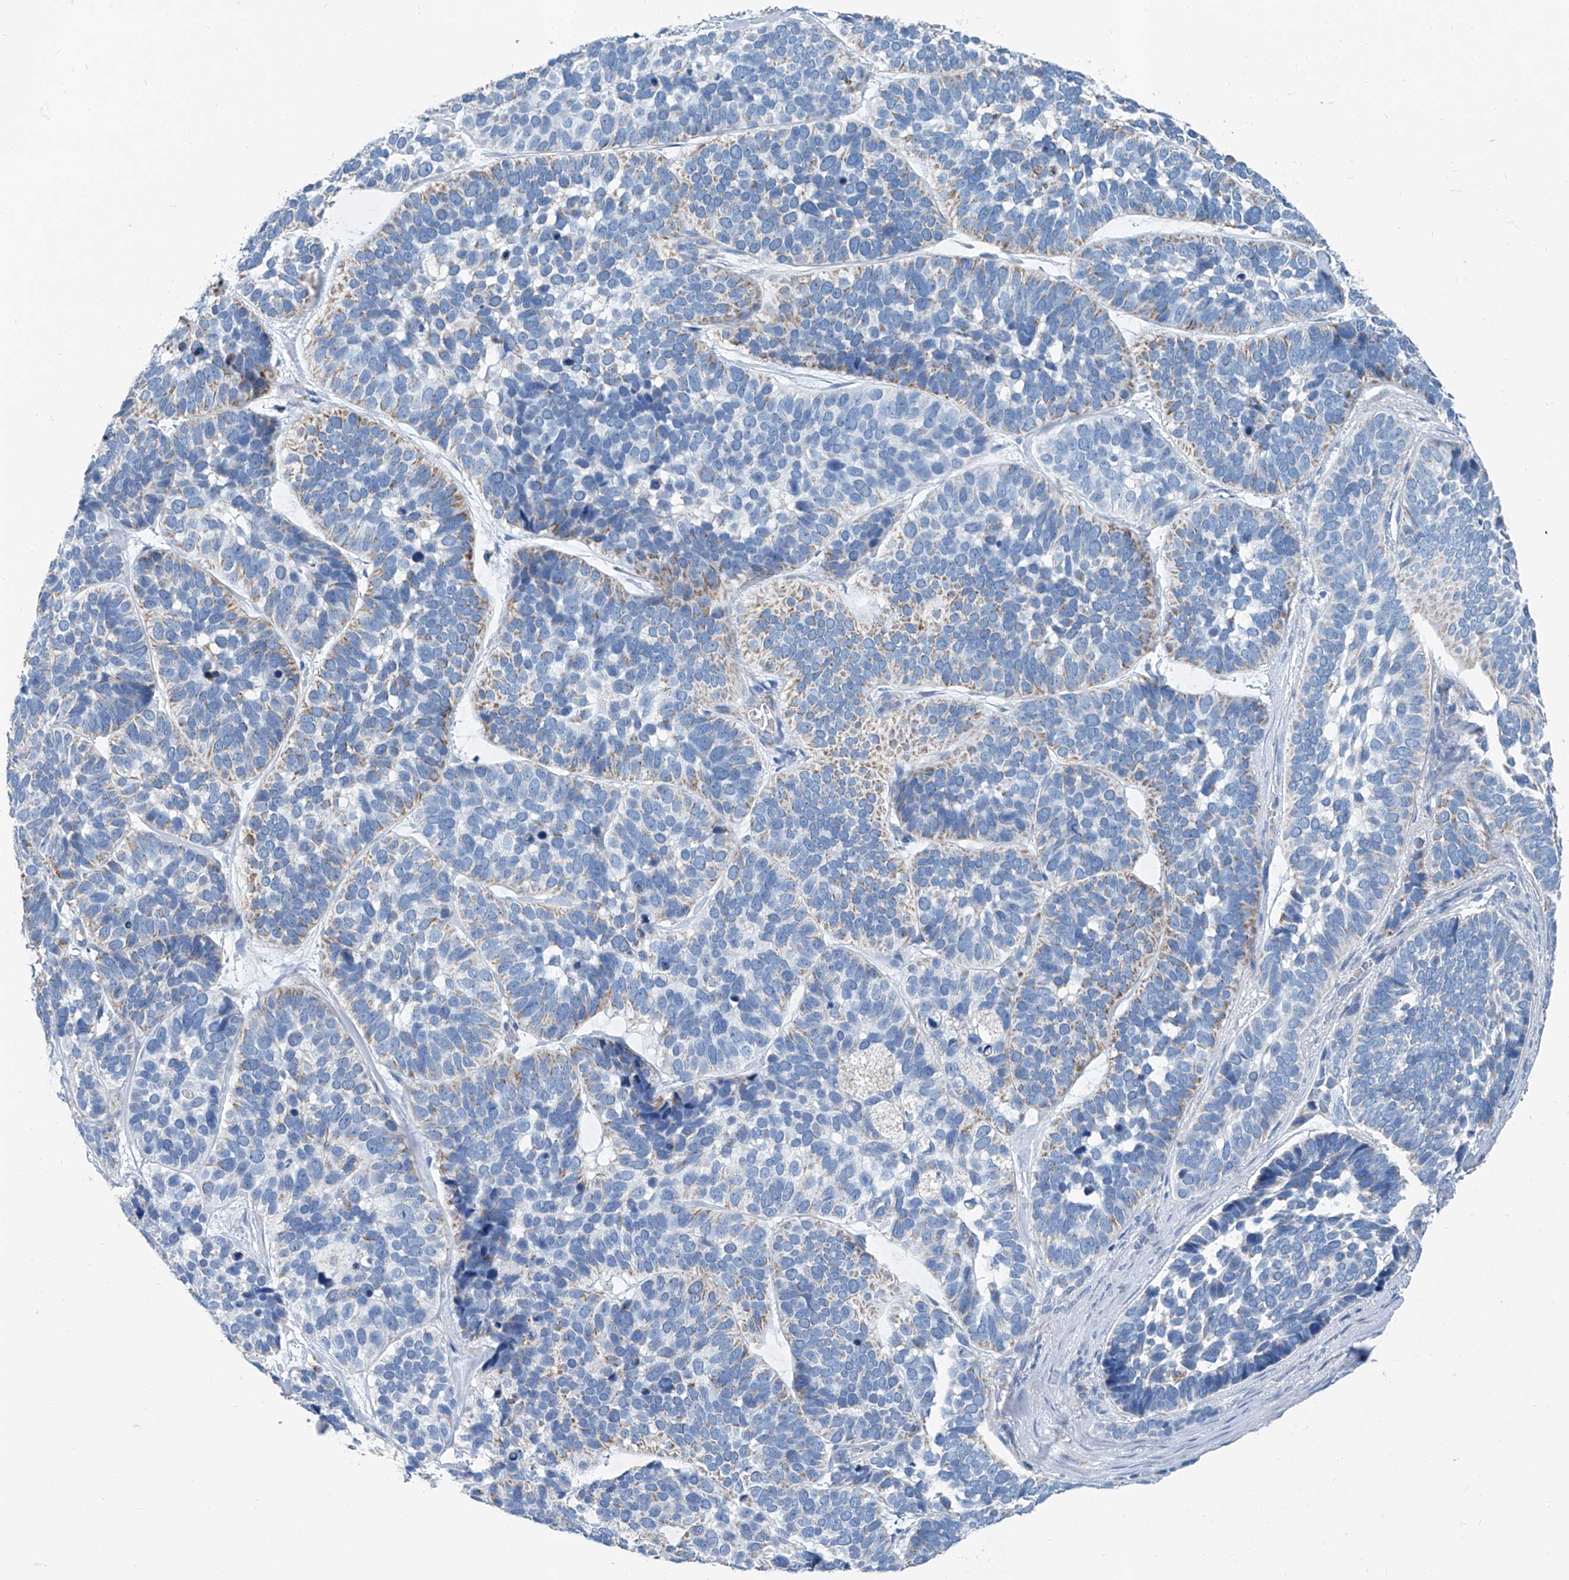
{"staining": {"intensity": "moderate", "quantity": "<25%", "location": "cytoplasmic/membranous"}, "tissue": "skin cancer", "cell_type": "Tumor cells", "image_type": "cancer", "snomed": [{"axis": "morphology", "description": "Basal cell carcinoma"}, {"axis": "topography", "description": "Skin"}], "caption": "This photomicrograph shows IHC staining of human skin cancer, with low moderate cytoplasmic/membranous staining in approximately <25% of tumor cells.", "gene": "MT-ND1", "patient": {"sex": "male", "age": 62}}